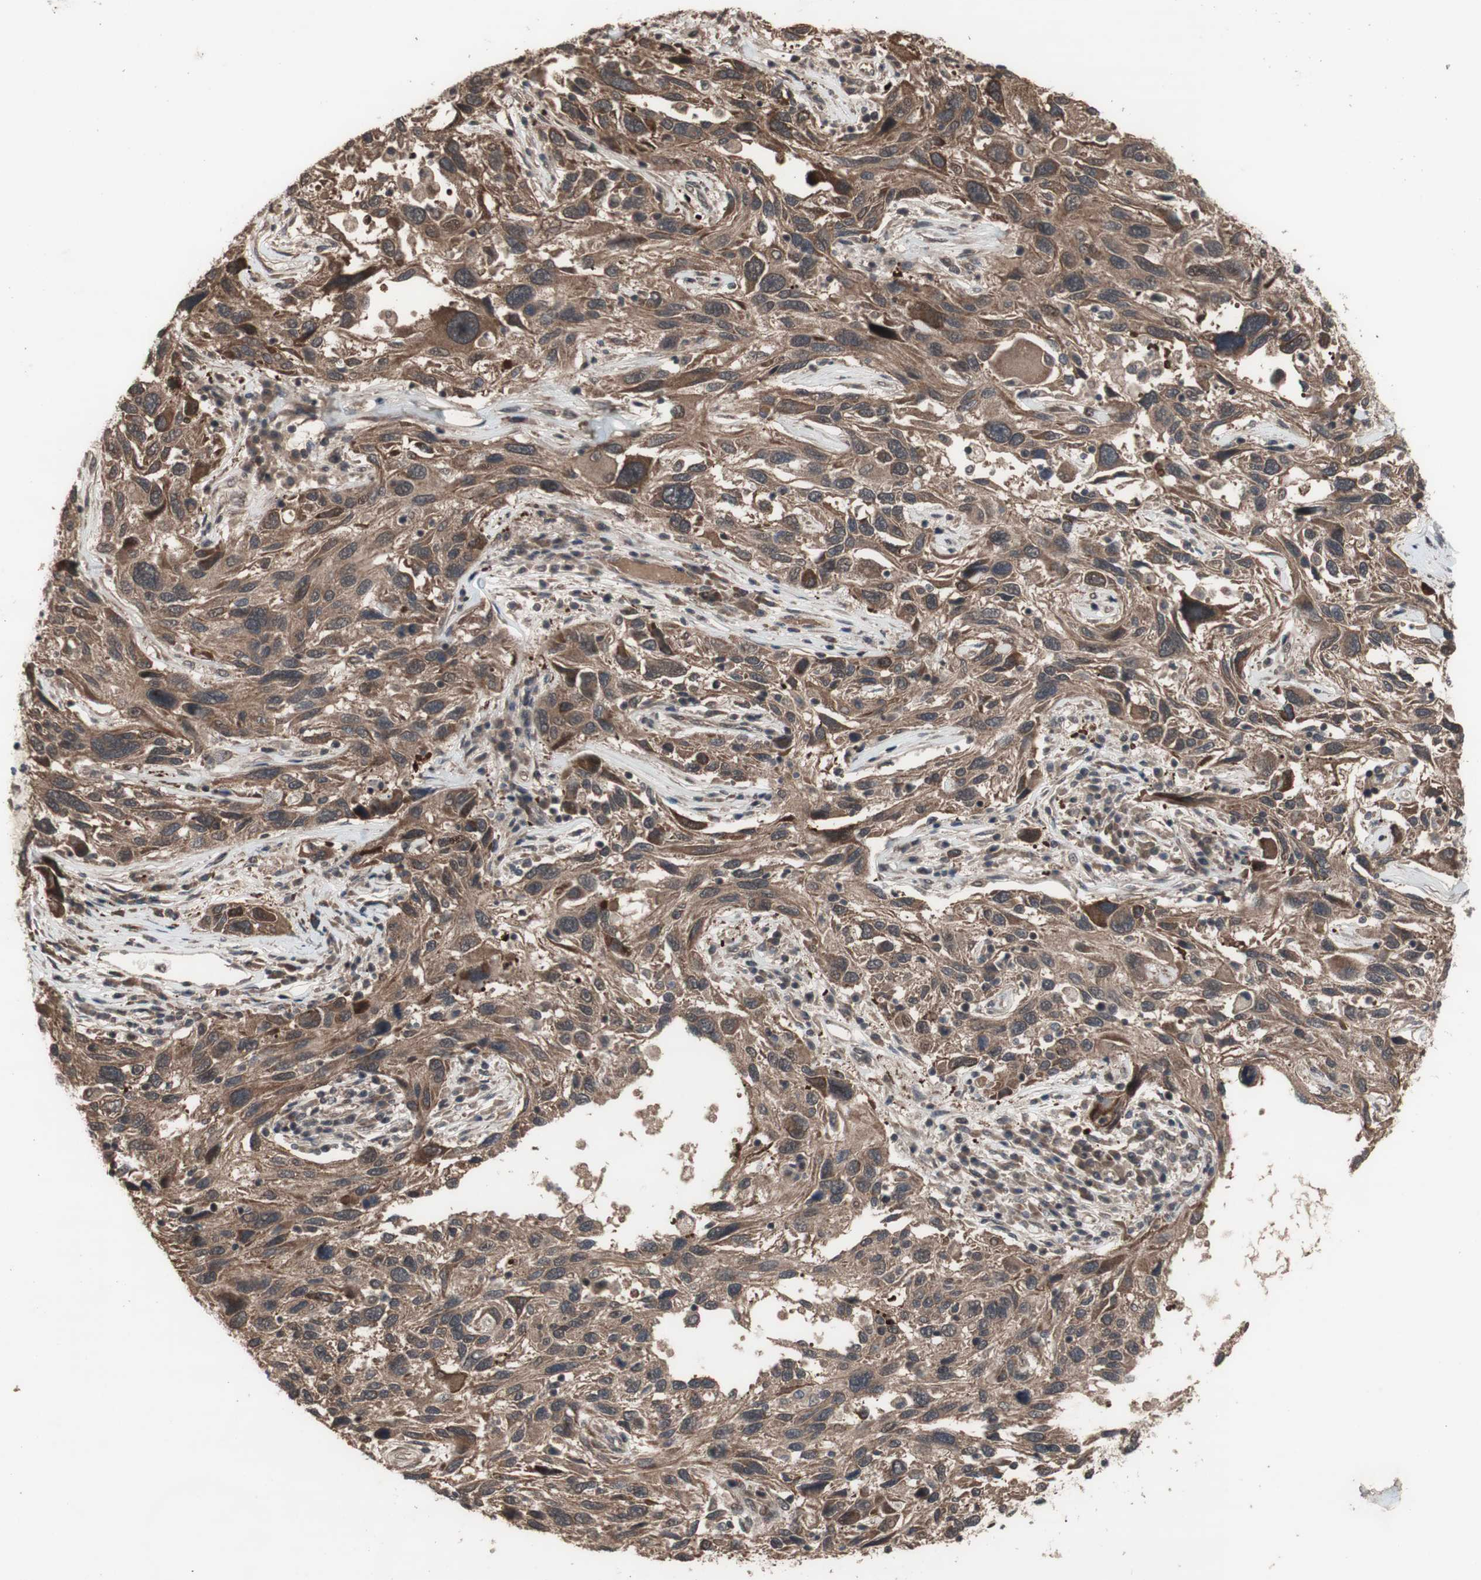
{"staining": {"intensity": "moderate", "quantity": ">75%", "location": "cytoplasmic/membranous"}, "tissue": "melanoma", "cell_type": "Tumor cells", "image_type": "cancer", "snomed": [{"axis": "morphology", "description": "Malignant melanoma, NOS"}, {"axis": "topography", "description": "Skin"}], "caption": "IHC of human melanoma exhibits medium levels of moderate cytoplasmic/membranous staining in approximately >75% of tumor cells. Immunohistochemistry stains the protein of interest in brown and the nuclei are stained blue.", "gene": "KANSL1", "patient": {"sex": "male", "age": 53}}